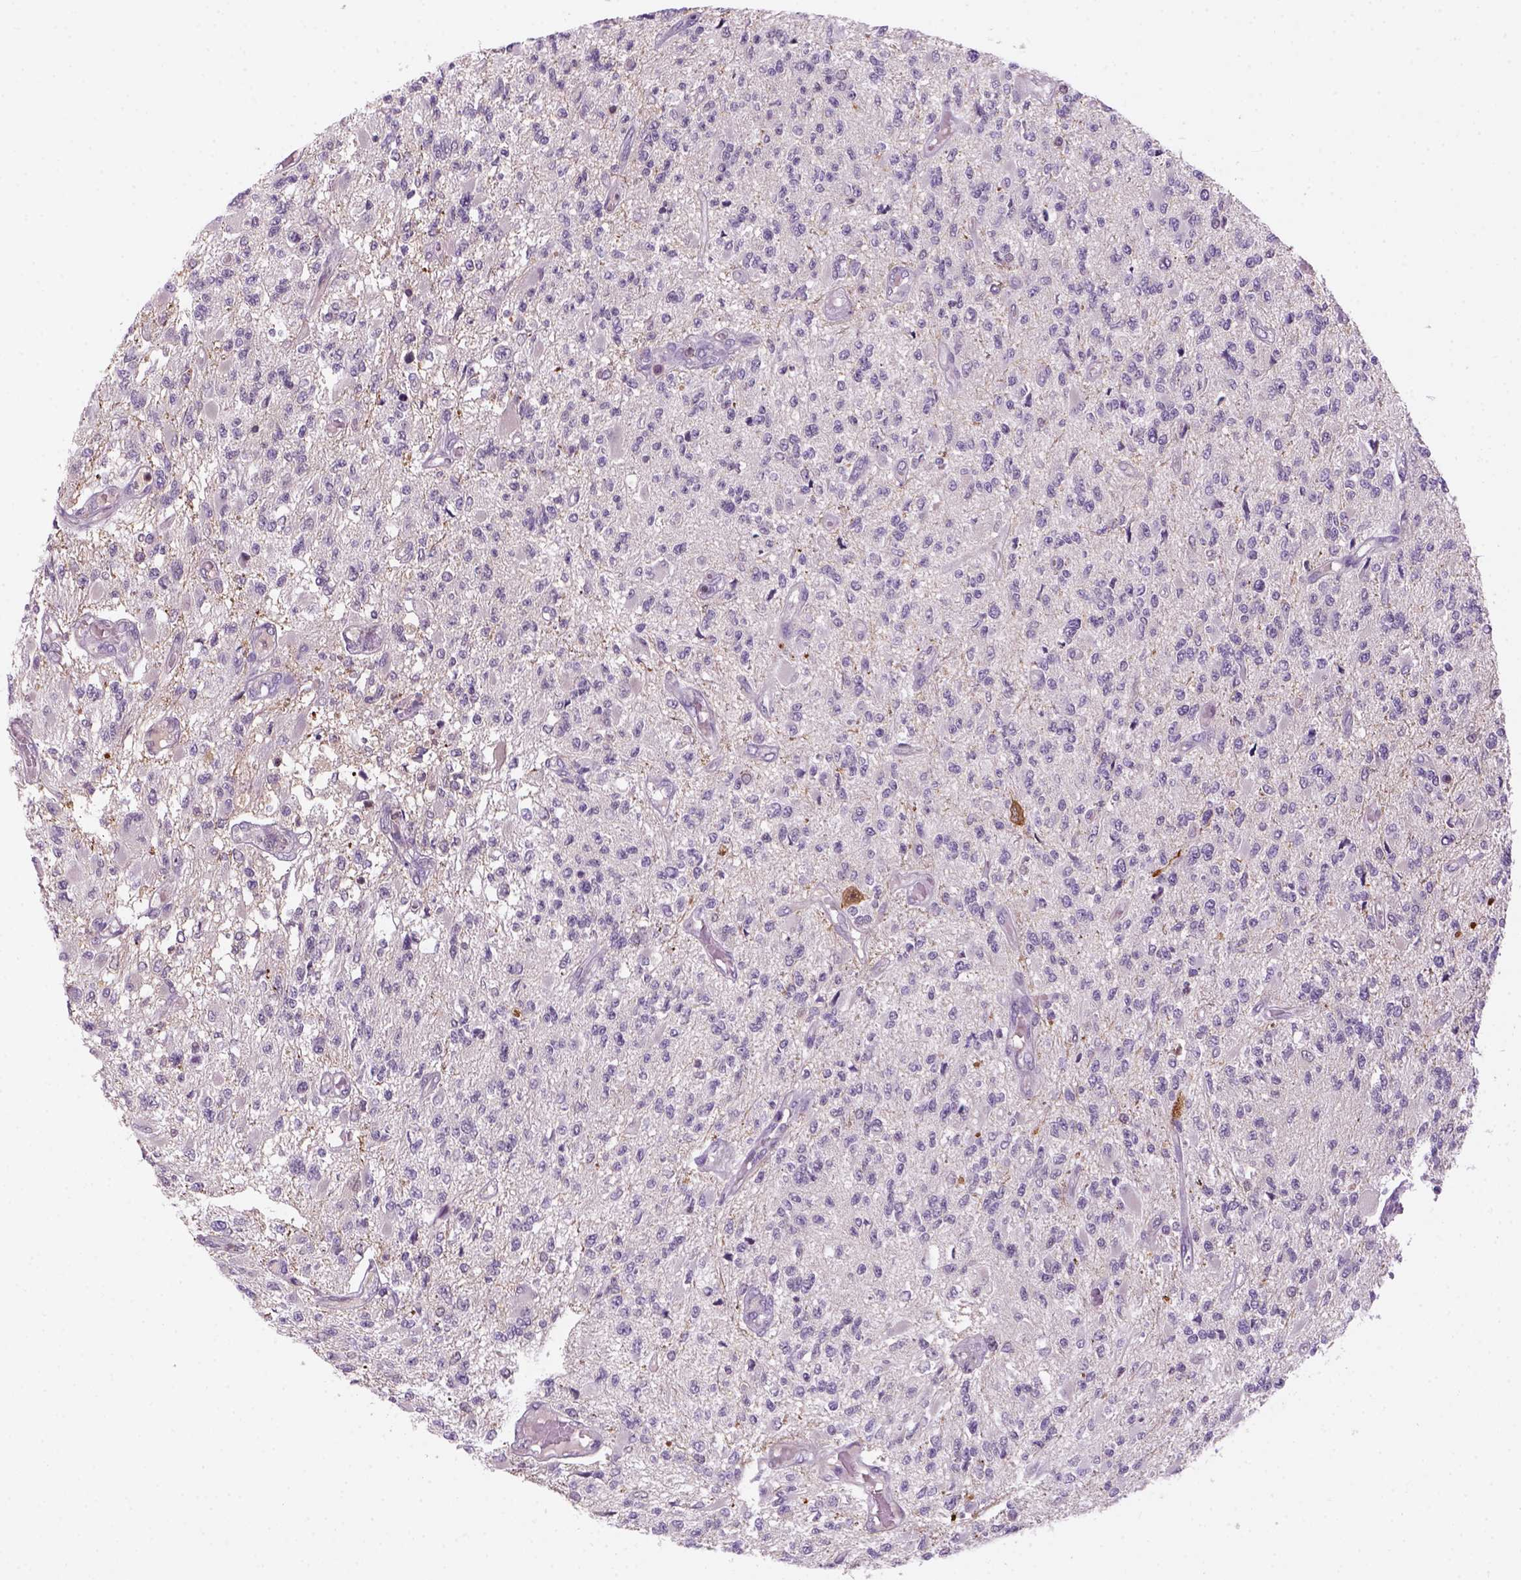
{"staining": {"intensity": "negative", "quantity": "none", "location": "none"}, "tissue": "glioma", "cell_type": "Tumor cells", "image_type": "cancer", "snomed": [{"axis": "morphology", "description": "Glioma, malignant, High grade"}, {"axis": "topography", "description": "Brain"}], "caption": "Immunohistochemical staining of high-grade glioma (malignant) reveals no significant staining in tumor cells.", "gene": "GOT1", "patient": {"sex": "female", "age": 63}}